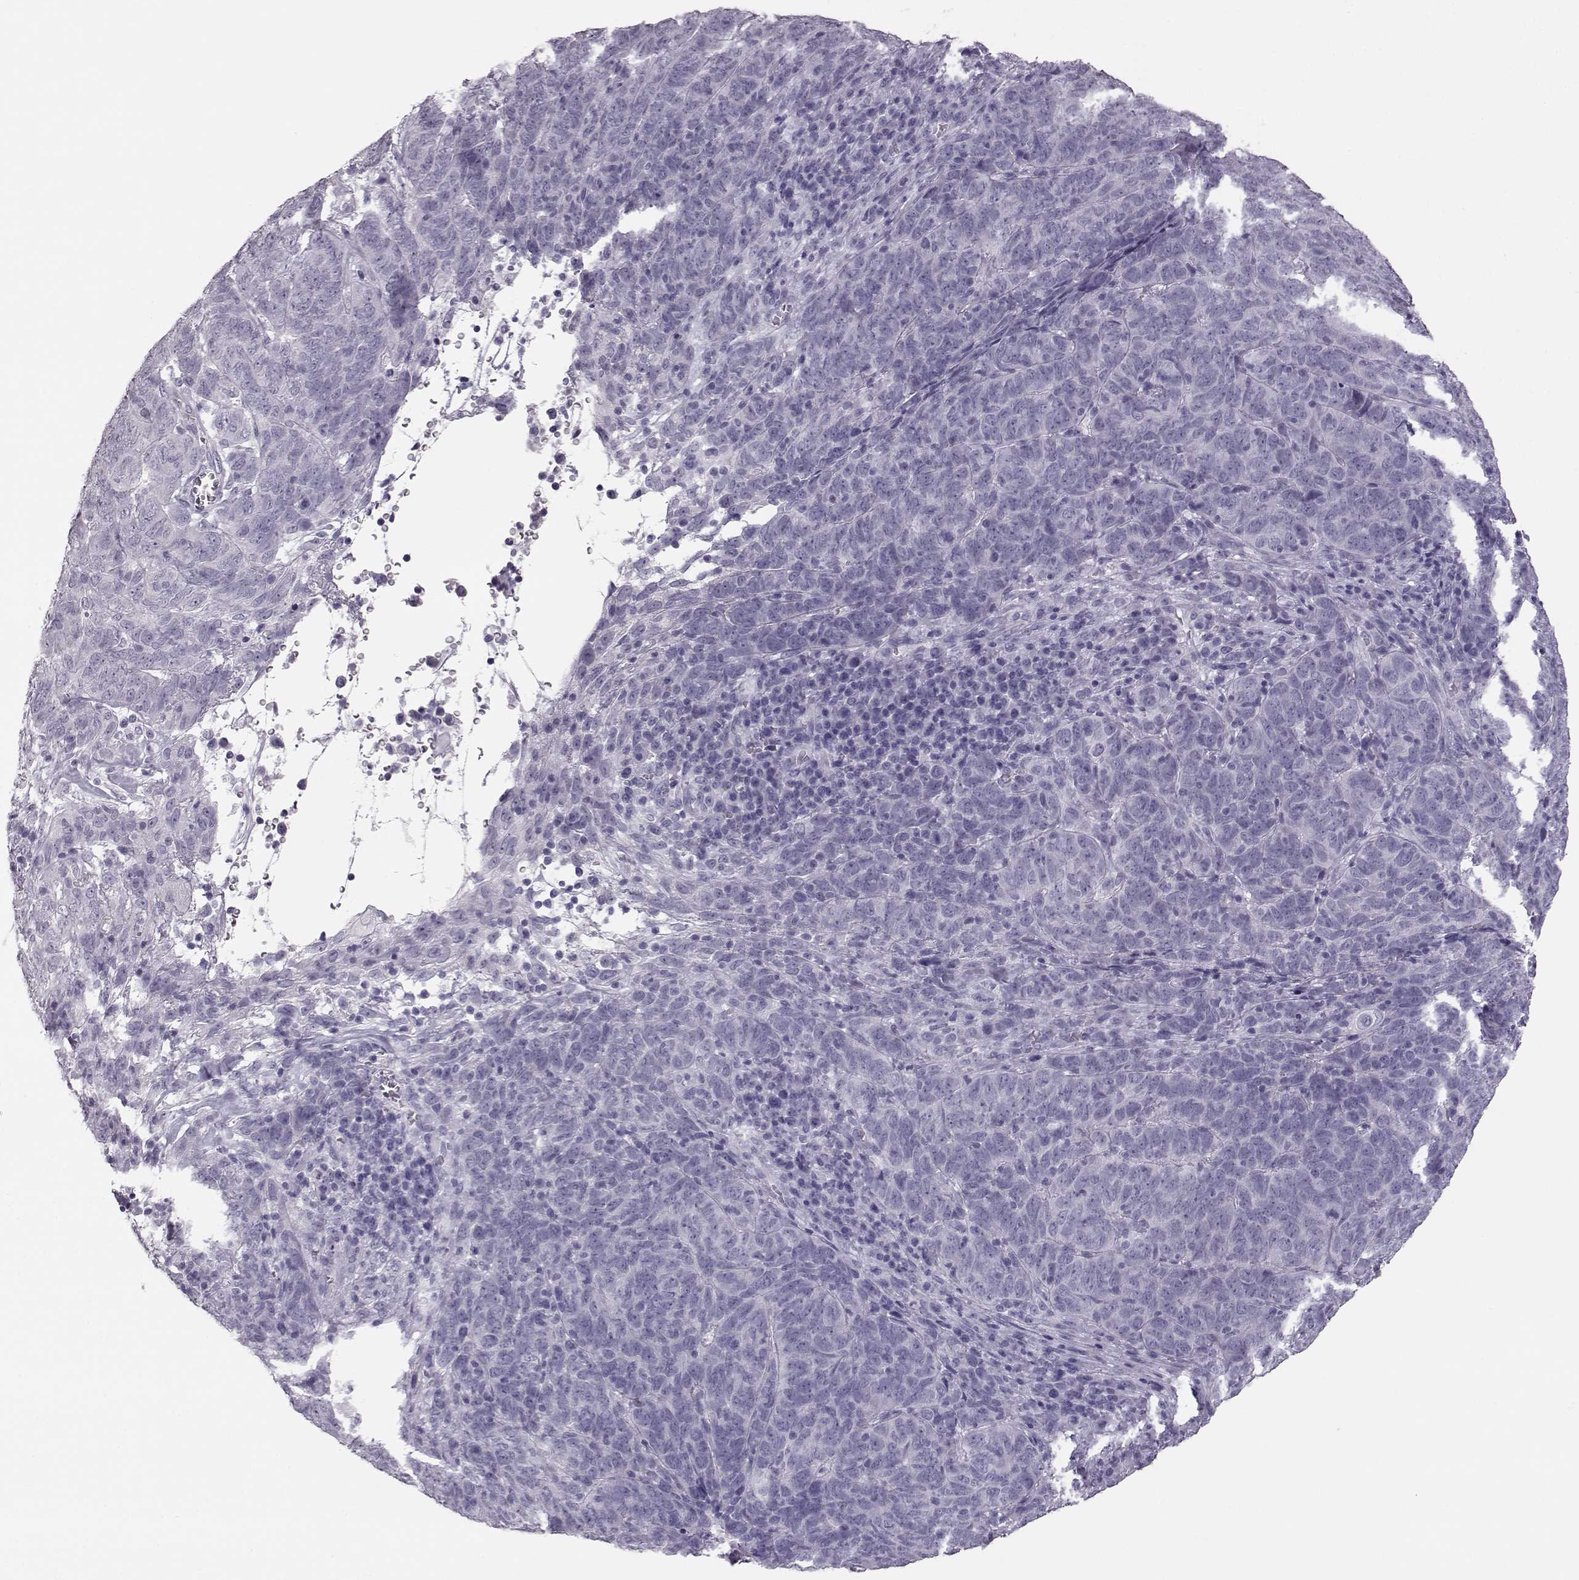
{"staining": {"intensity": "negative", "quantity": "none", "location": "none"}, "tissue": "skin cancer", "cell_type": "Tumor cells", "image_type": "cancer", "snomed": [{"axis": "morphology", "description": "Squamous cell carcinoma, NOS"}, {"axis": "topography", "description": "Skin"}, {"axis": "topography", "description": "Anal"}], "caption": "Micrograph shows no protein positivity in tumor cells of squamous cell carcinoma (skin) tissue. (Immunohistochemistry, brightfield microscopy, high magnification).", "gene": "BFSP2", "patient": {"sex": "female", "age": 51}}